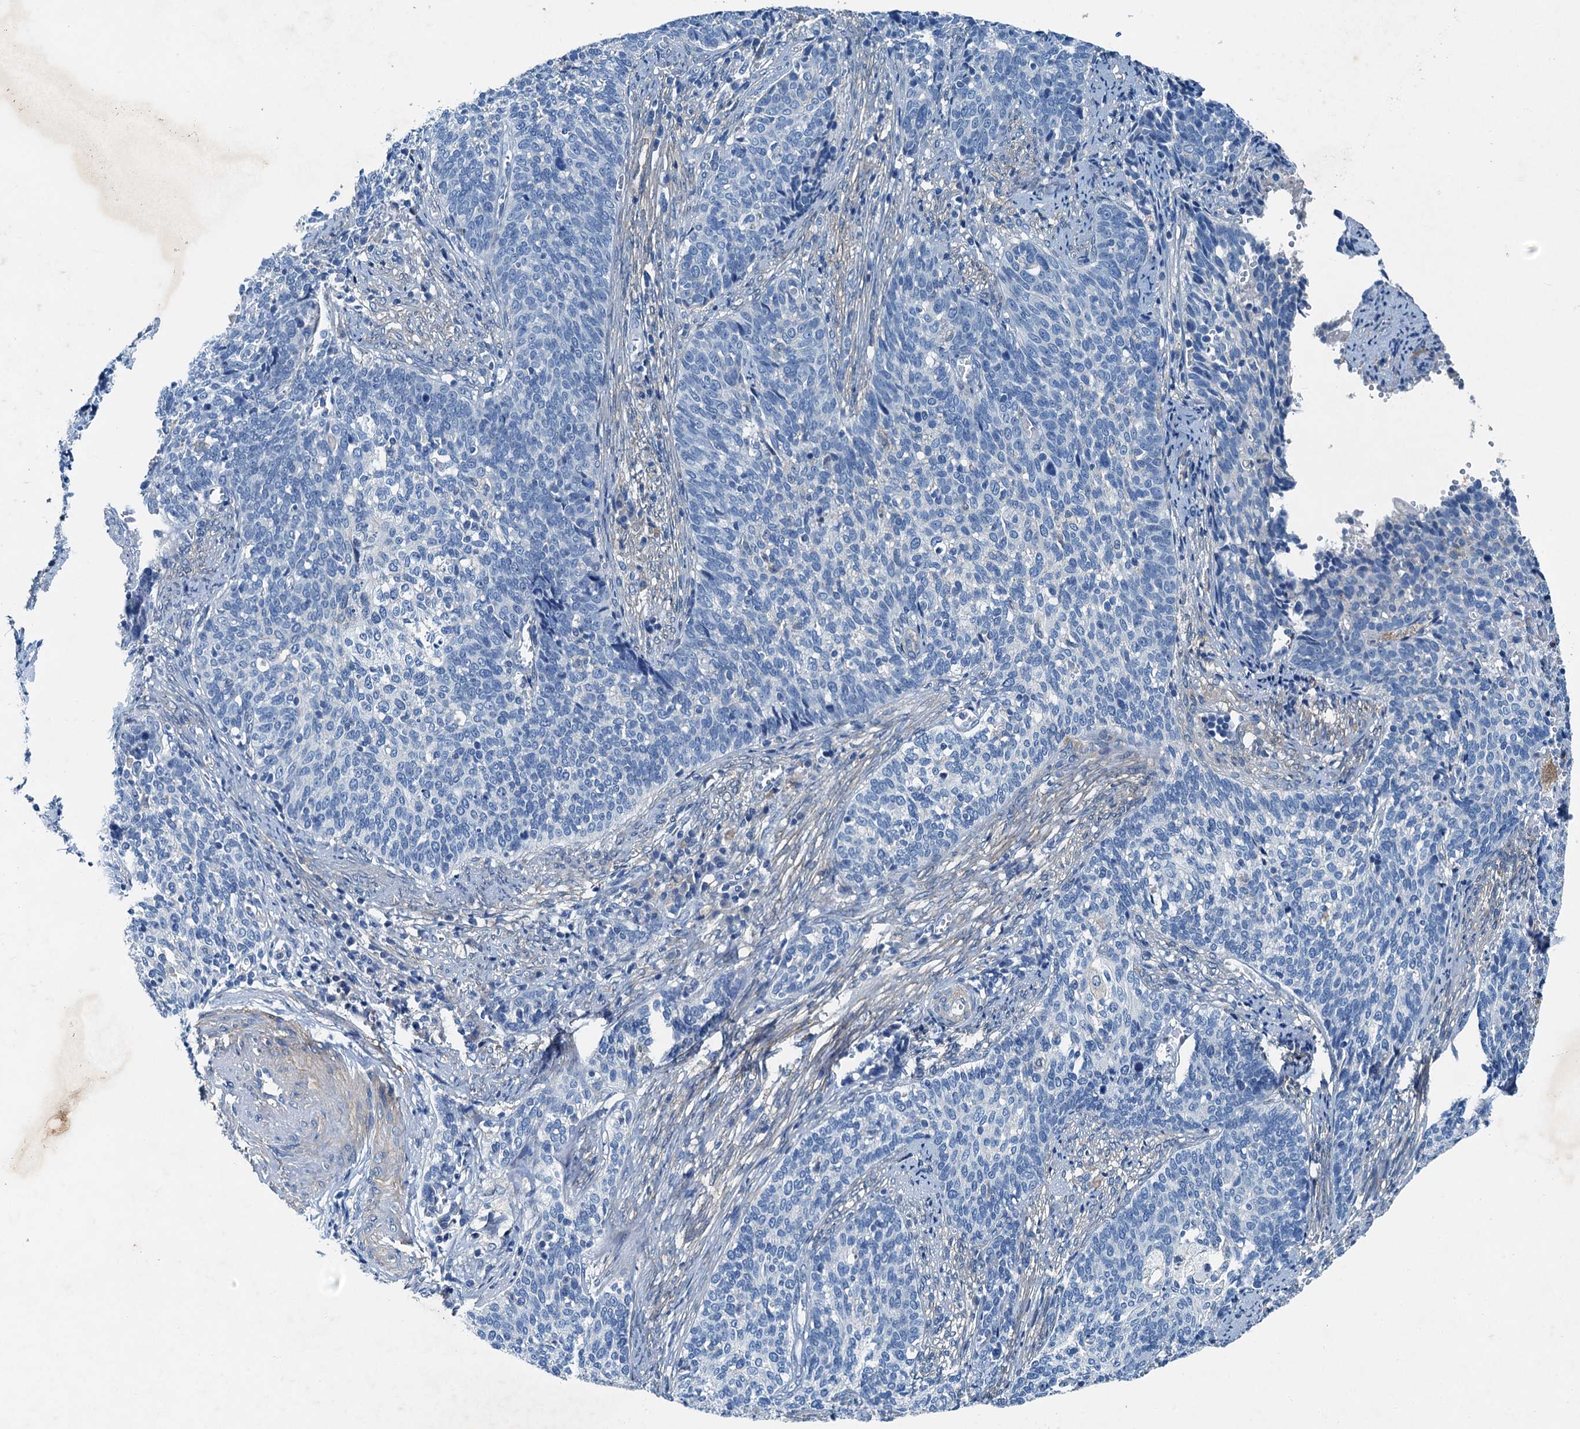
{"staining": {"intensity": "negative", "quantity": "none", "location": "none"}, "tissue": "cervical cancer", "cell_type": "Tumor cells", "image_type": "cancer", "snomed": [{"axis": "morphology", "description": "Squamous cell carcinoma, NOS"}, {"axis": "topography", "description": "Cervix"}], "caption": "The immunohistochemistry (IHC) image has no significant expression in tumor cells of squamous cell carcinoma (cervical) tissue.", "gene": "RAB3IL1", "patient": {"sex": "female", "age": 39}}